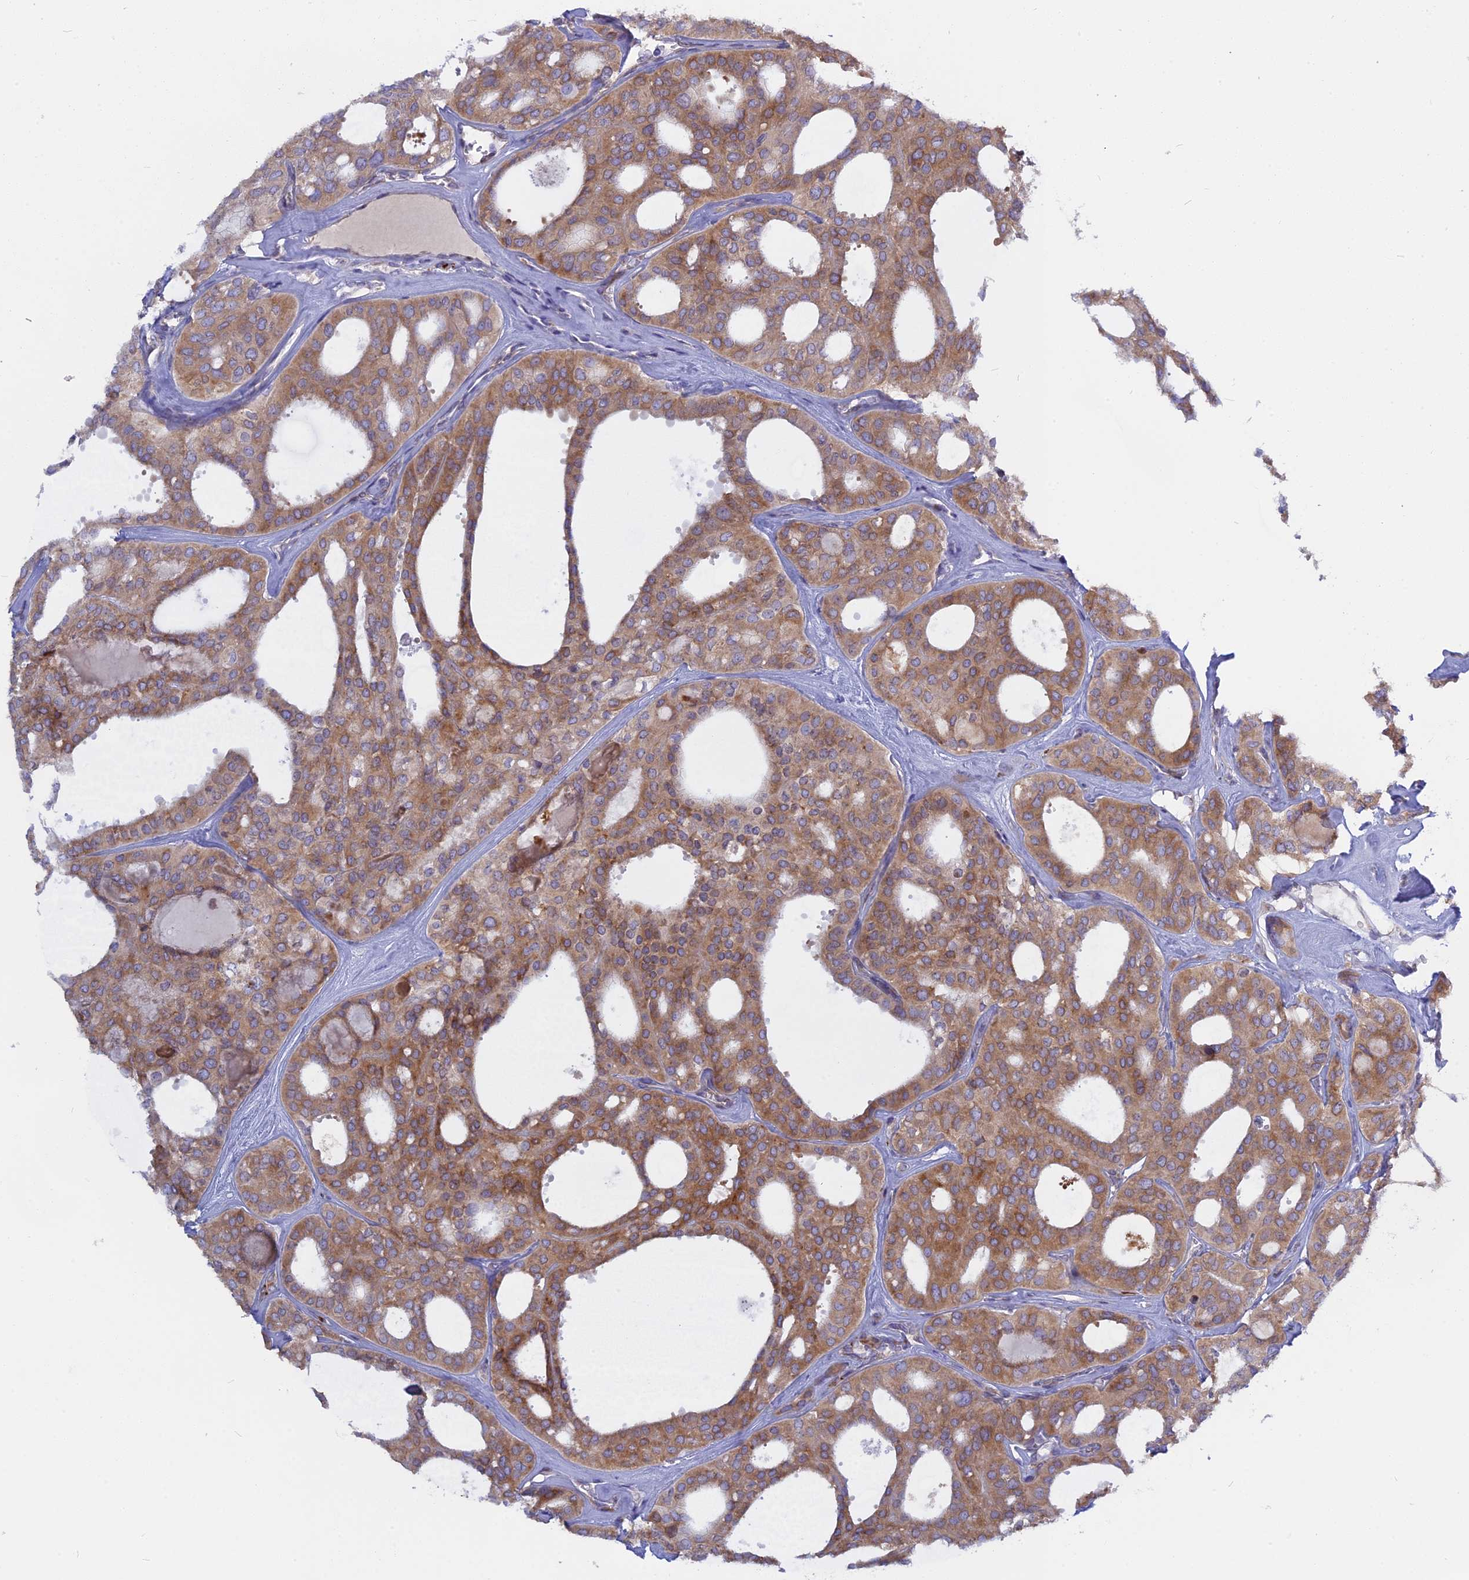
{"staining": {"intensity": "moderate", "quantity": ">75%", "location": "cytoplasmic/membranous"}, "tissue": "thyroid cancer", "cell_type": "Tumor cells", "image_type": "cancer", "snomed": [{"axis": "morphology", "description": "Follicular adenoma carcinoma, NOS"}, {"axis": "topography", "description": "Thyroid gland"}], "caption": "This is a histology image of immunohistochemistry (IHC) staining of thyroid follicular adenoma carcinoma, which shows moderate positivity in the cytoplasmic/membranous of tumor cells.", "gene": "TLCD1", "patient": {"sex": "male", "age": 75}}